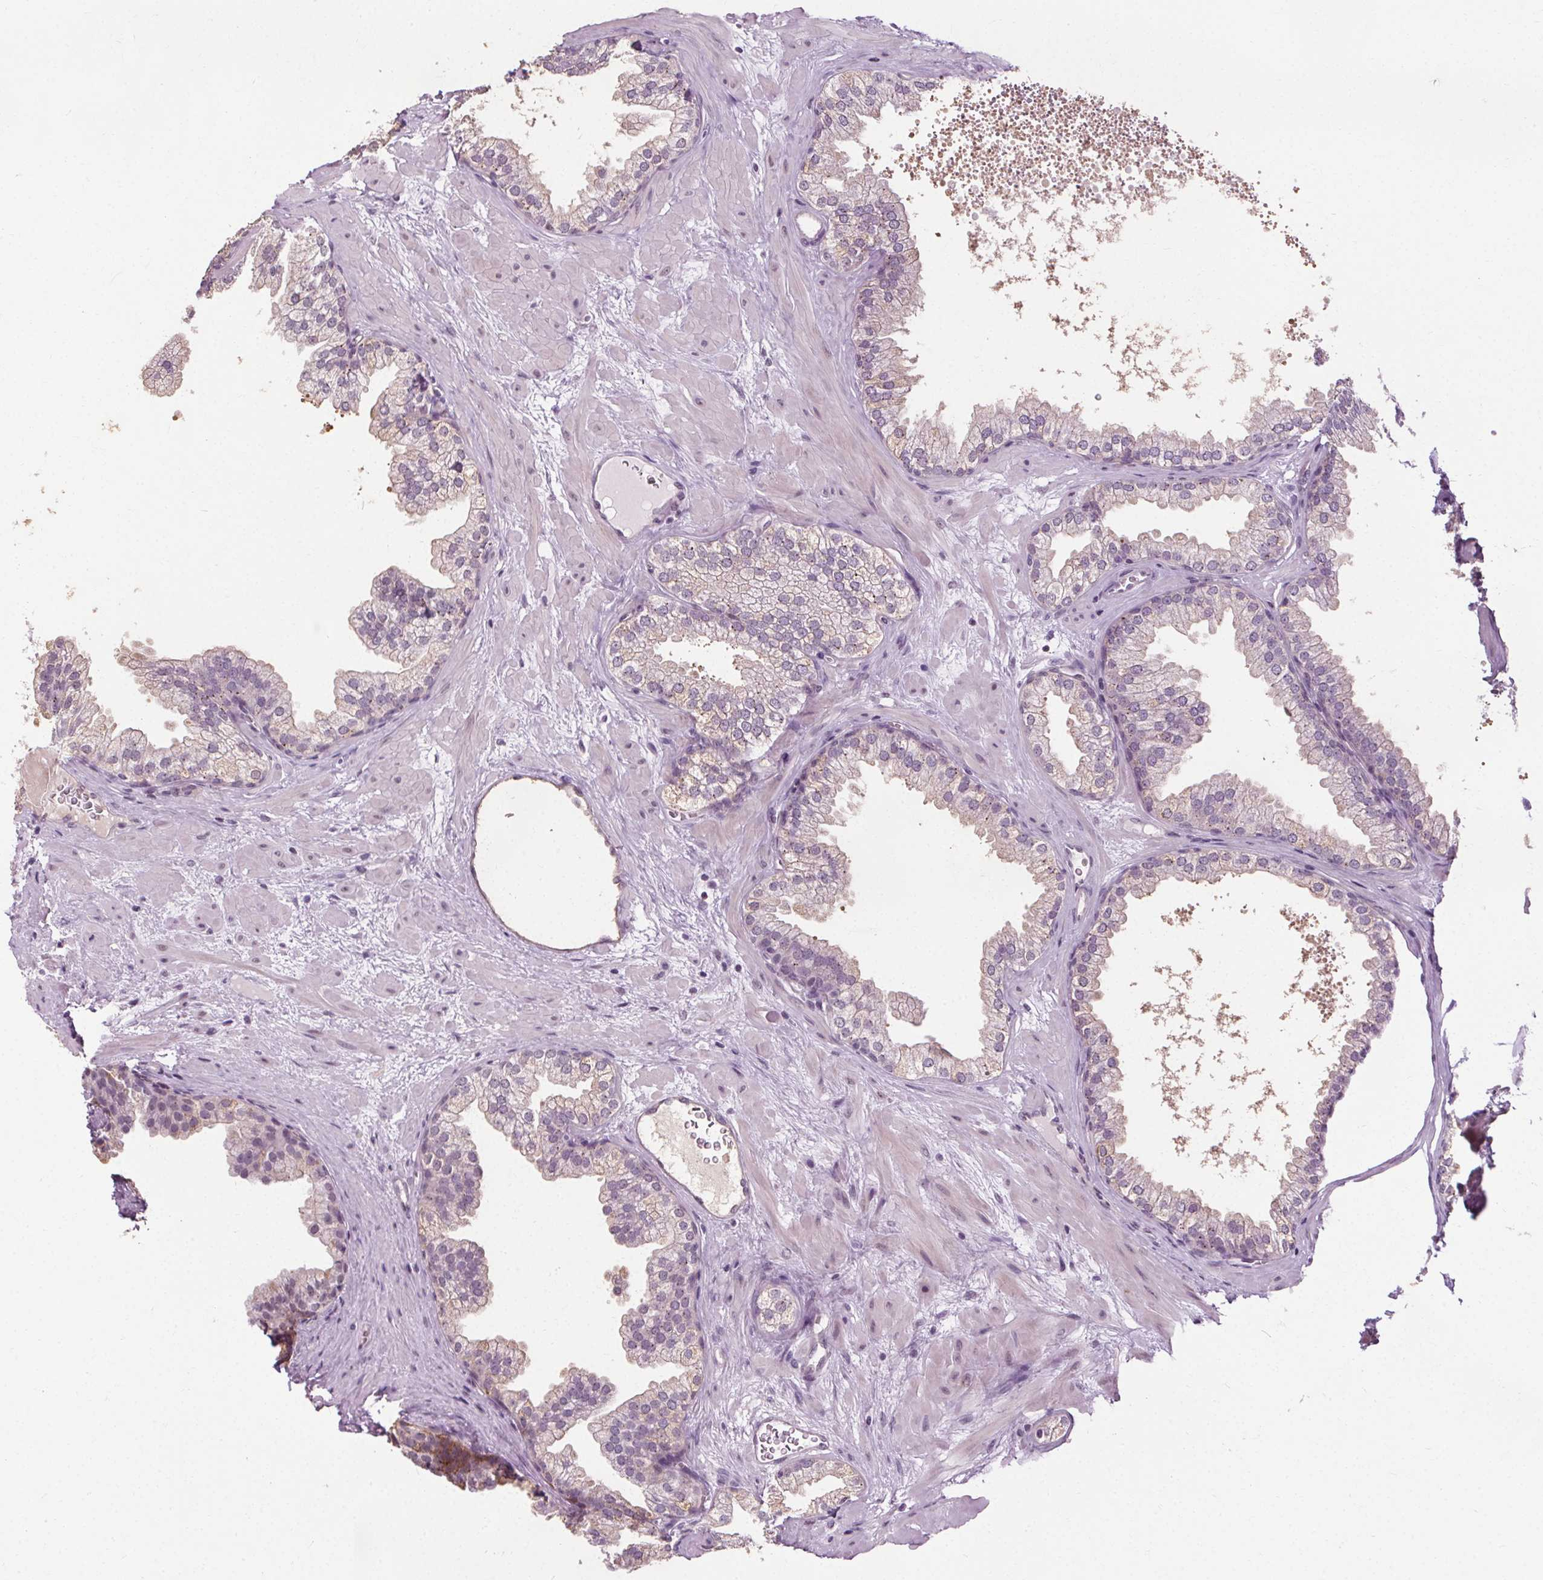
{"staining": {"intensity": "moderate", "quantity": "<25%", "location": "nuclear"}, "tissue": "prostate", "cell_type": "Glandular cells", "image_type": "normal", "snomed": [{"axis": "morphology", "description": "Normal tissue, NOS"}, {"axis": "topography", "description": "Prostate"}], "caption": "Protein staining of unremarkable prostate displays moderate nuclear staining in about <25% of glandular cells.", "gene": "CEBPA", "patient": {"sex": "male", "age": 37}}